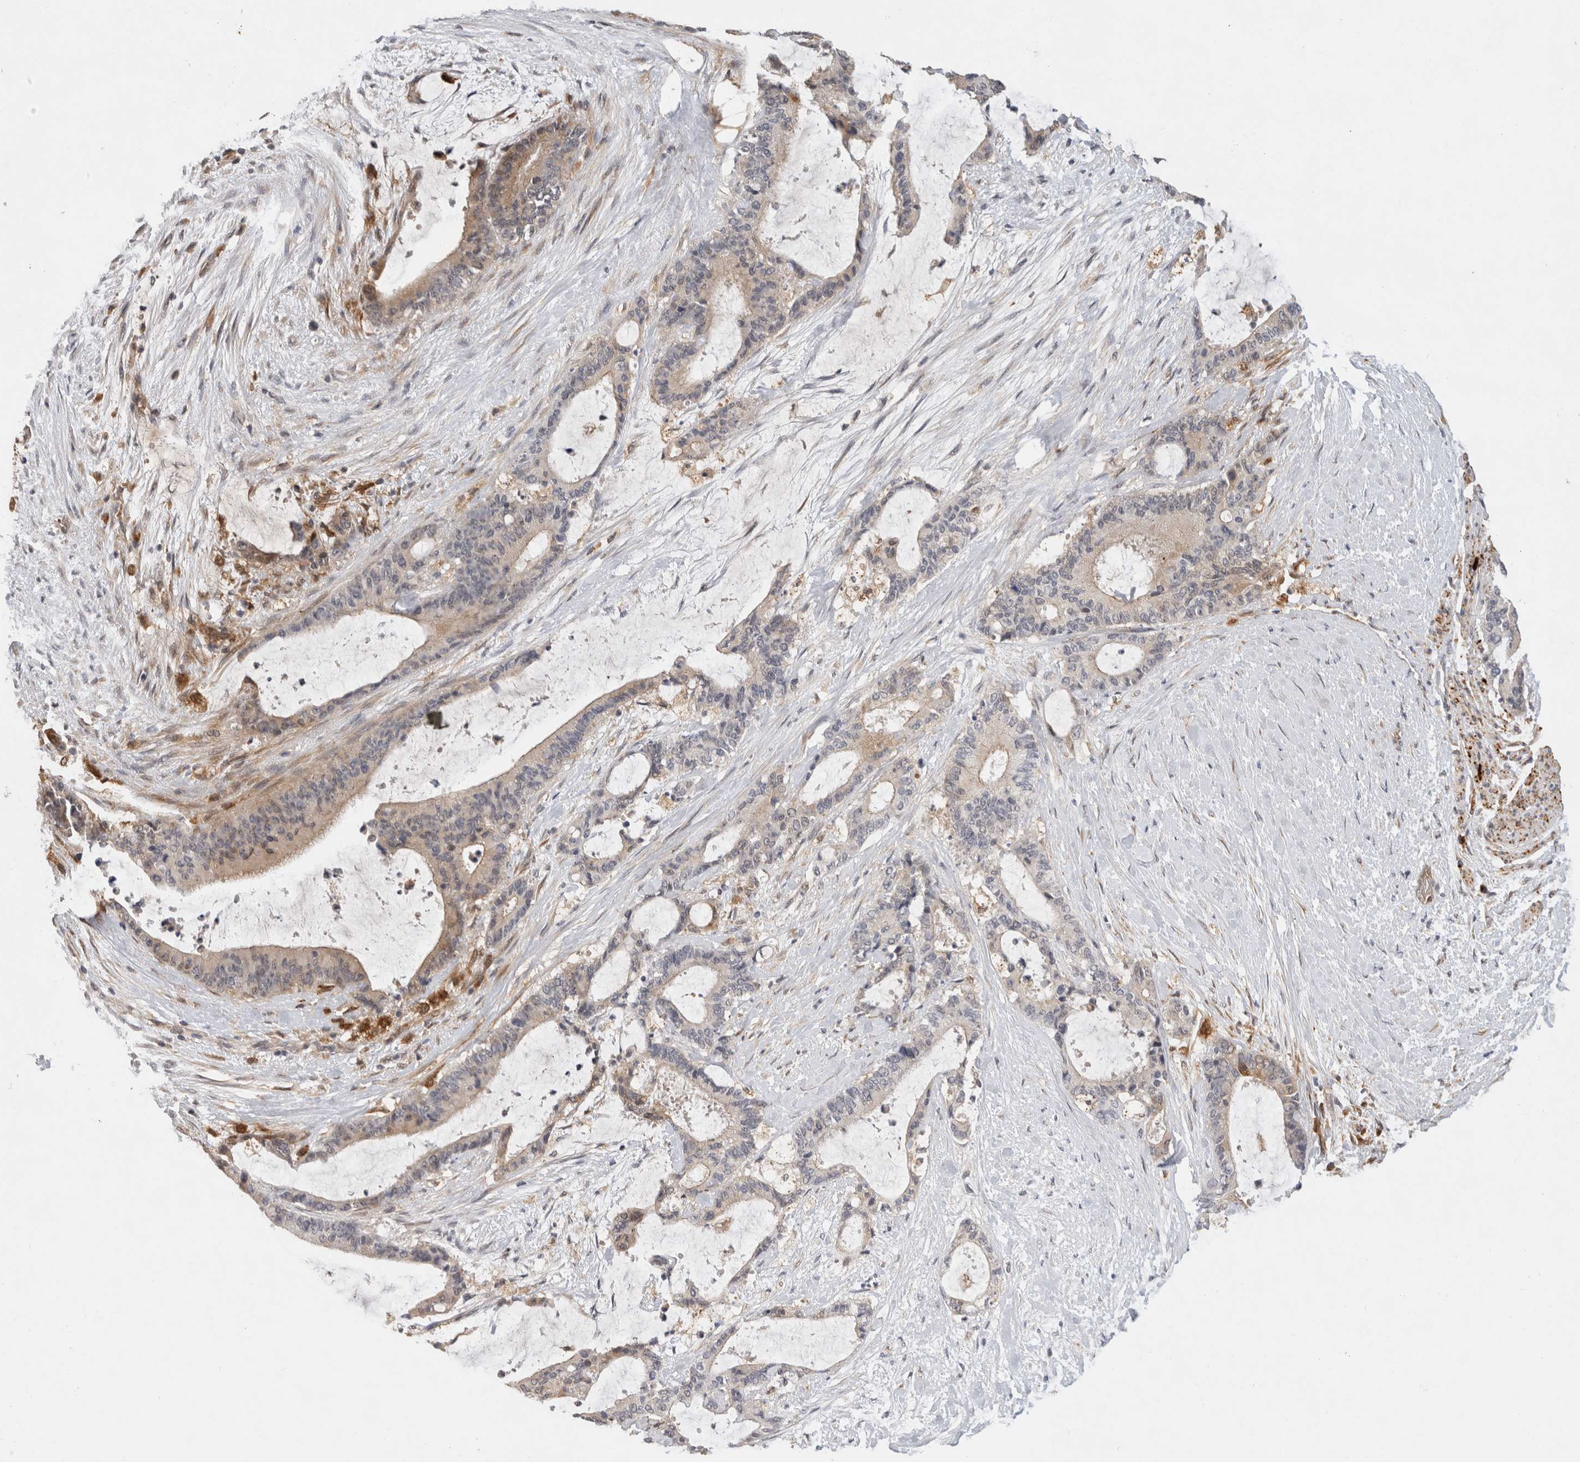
{"staining": {"intensity": "weak", "quantity": "25%-75%", "location": "cytoplasmic/membranous"}, "tissue": "liver cancer", "cell_type": "Tumor cells", "image_type": "cancer", "snomed": [{"axis": "morphology", "description": "Cholangiocarcinoma"}, {"axis": "topography", "description": "Liver"}], "caption": "Immunohistochemical staining of human cholangiocarcinoma (liver) exhibits low levels of weak cytoplasmic/membranous staining in about 25%-75% of tumor cells. The staining is performed using DAB (3,3'-diaminobenzidine) brown chromogen to label protein expression. The nuclei are counter-stained blue using hematoxylin.", "gene": "APOL2", "patient": {"sex": "female", "age": 73}}